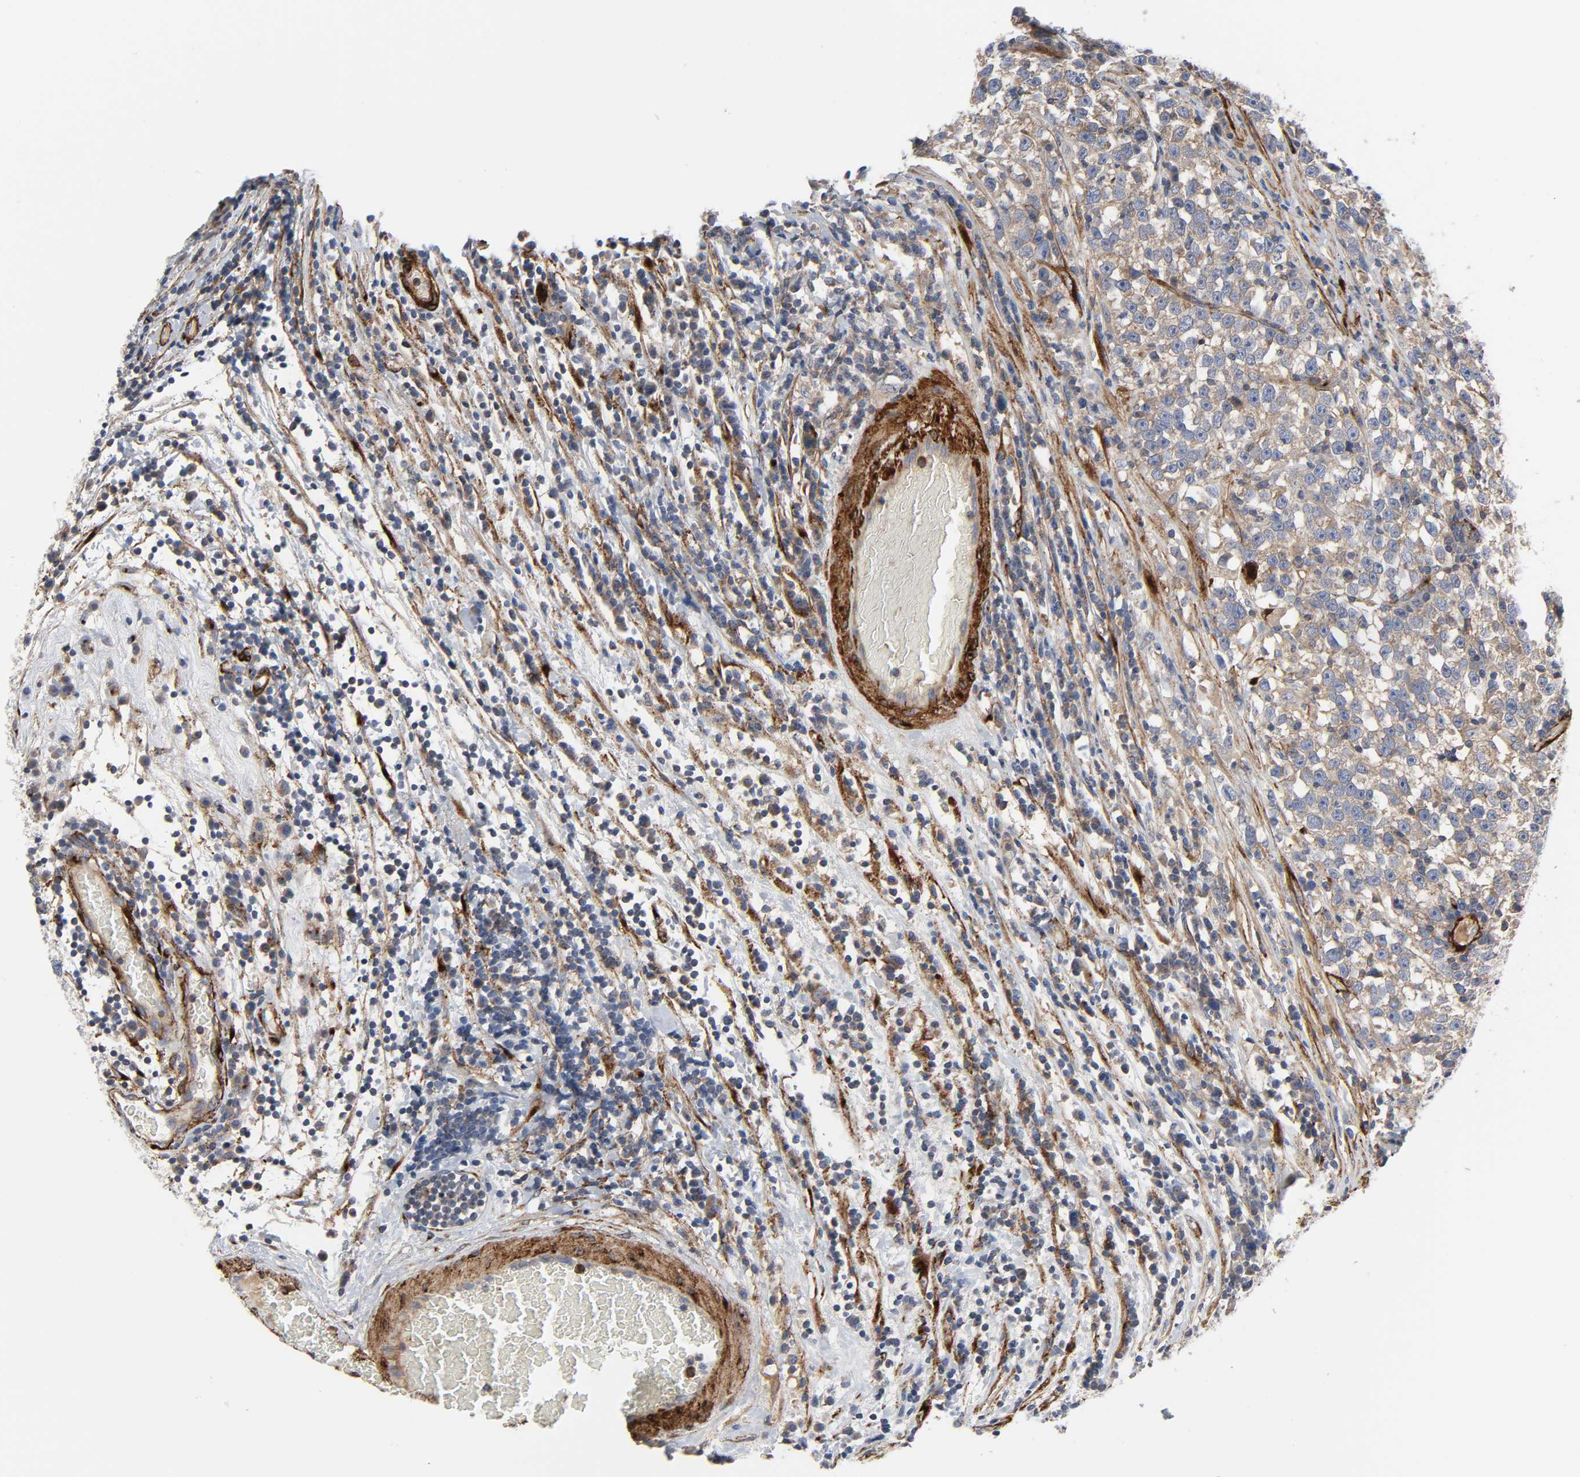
{"staining": {"intensity": "weak", "quantity": ">75%", "location": "cytoplasmic/membranous"}, "tissue": "testis cancer", "cell_type": "Tumor cells", "image_type": "cancer", "snomed": [{"axis": "morphology", "description": "Seminoma, NOS"}, {"axis": "topography", "description": "Testis"}], "caption": "Immunohistochemical staining of testis cancer (seminoma) exhibits weak cytoplasmic/membranous protein expression in approximately >75% of tumor cells.", "gene": "ARHGAP1", "patient": {"sex": "male", "age": 43}}